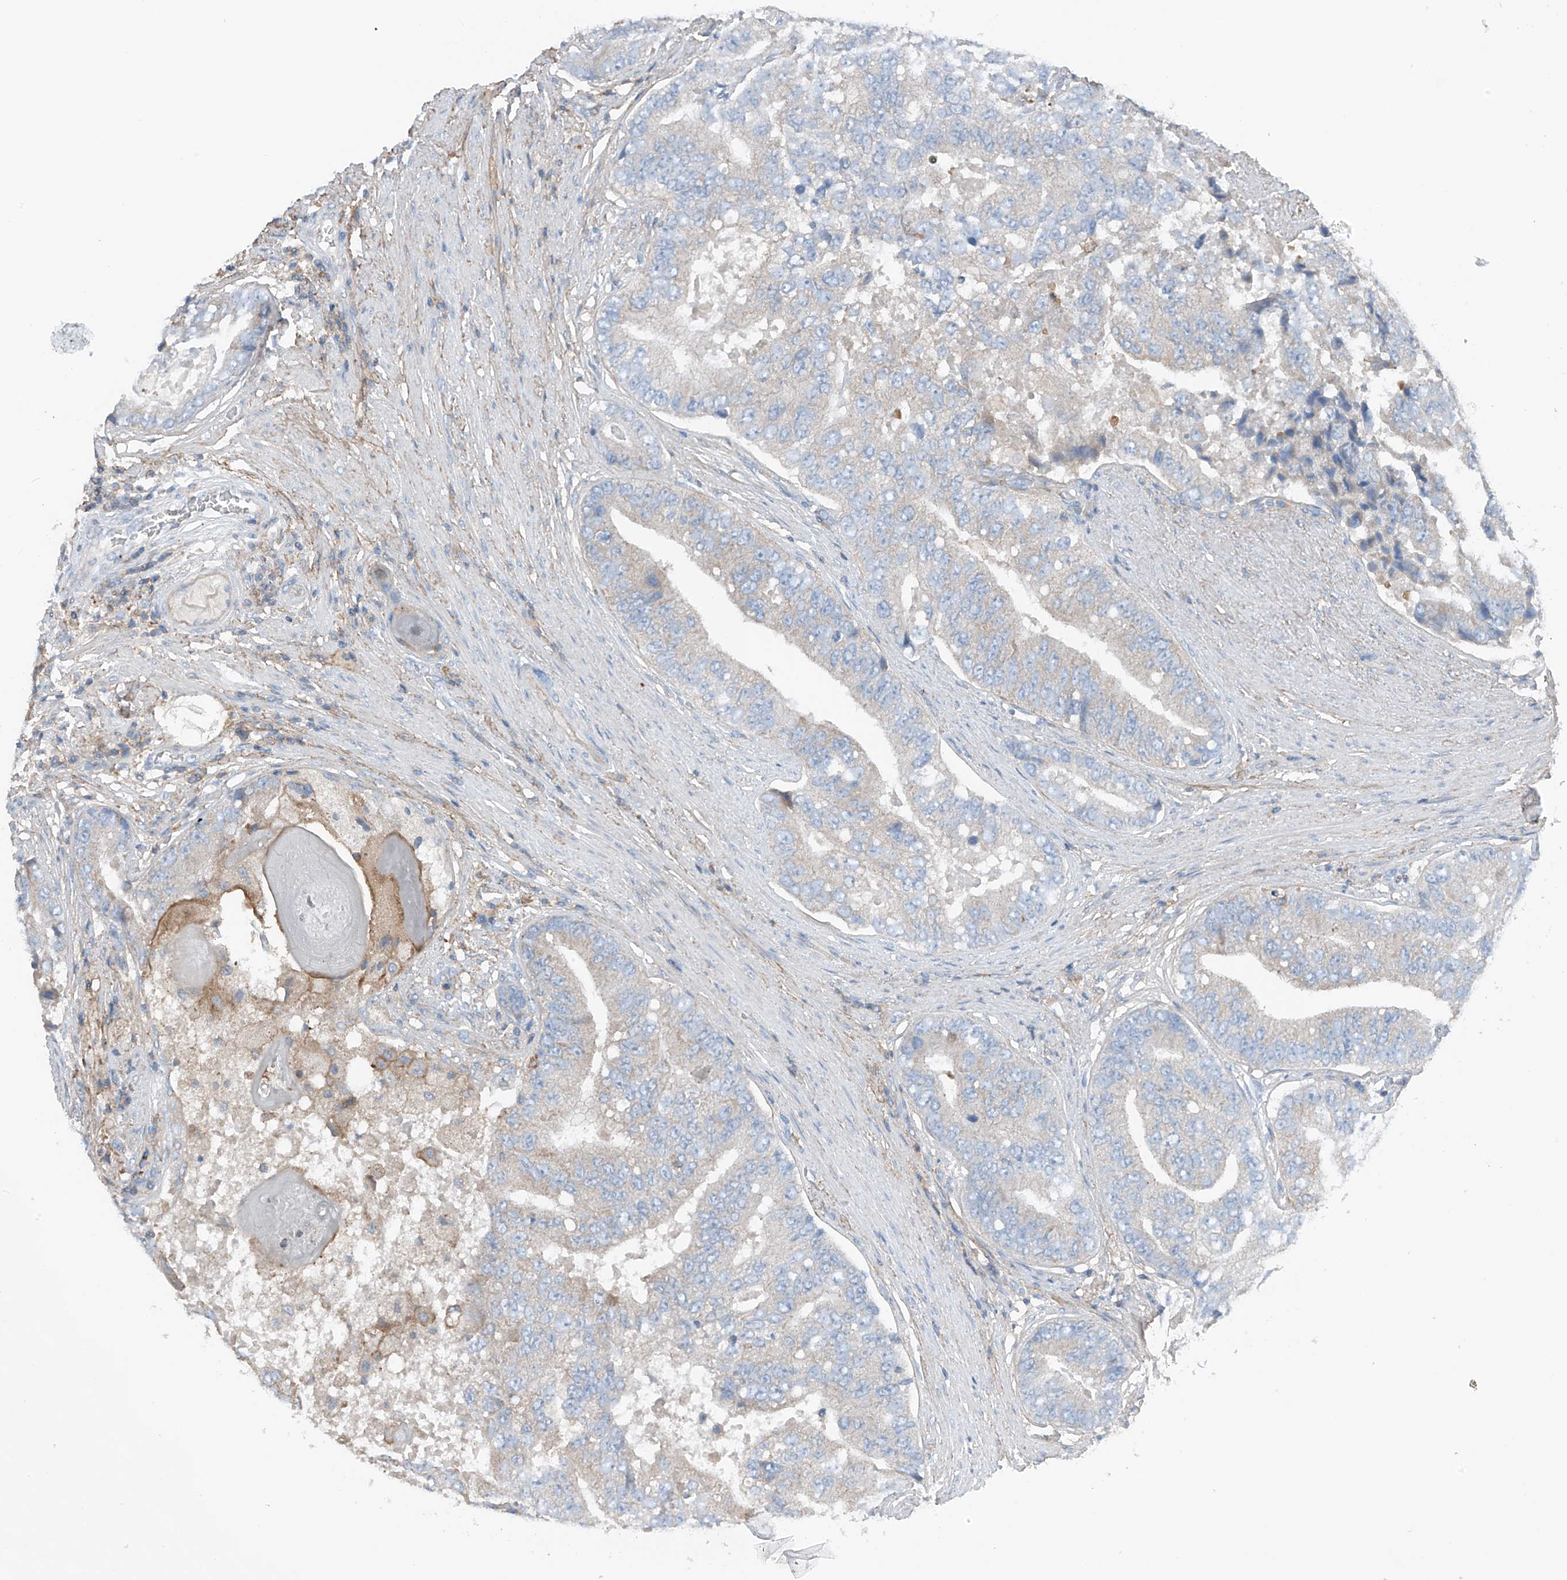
{"staining": {"intensity": "negative", "quantity": "none", "location": "none"}, "tissue": "prostate cancer", "cell_type": "Tumor cells", "image_type": "cancer", "snomed": [{"axis": "morphology", "description": "Adenocarcinoma, High grade"}, {"axis": "topography", "description": "Prostate"}], "caption": "A high-resolution micrograph shows IHC staining of prostate cancer (high-grade adenocarcinoma), which displays no significant staining in tumor cells.", "gene": "NALCN", "patient": {"sex": "male", "age": 70}}